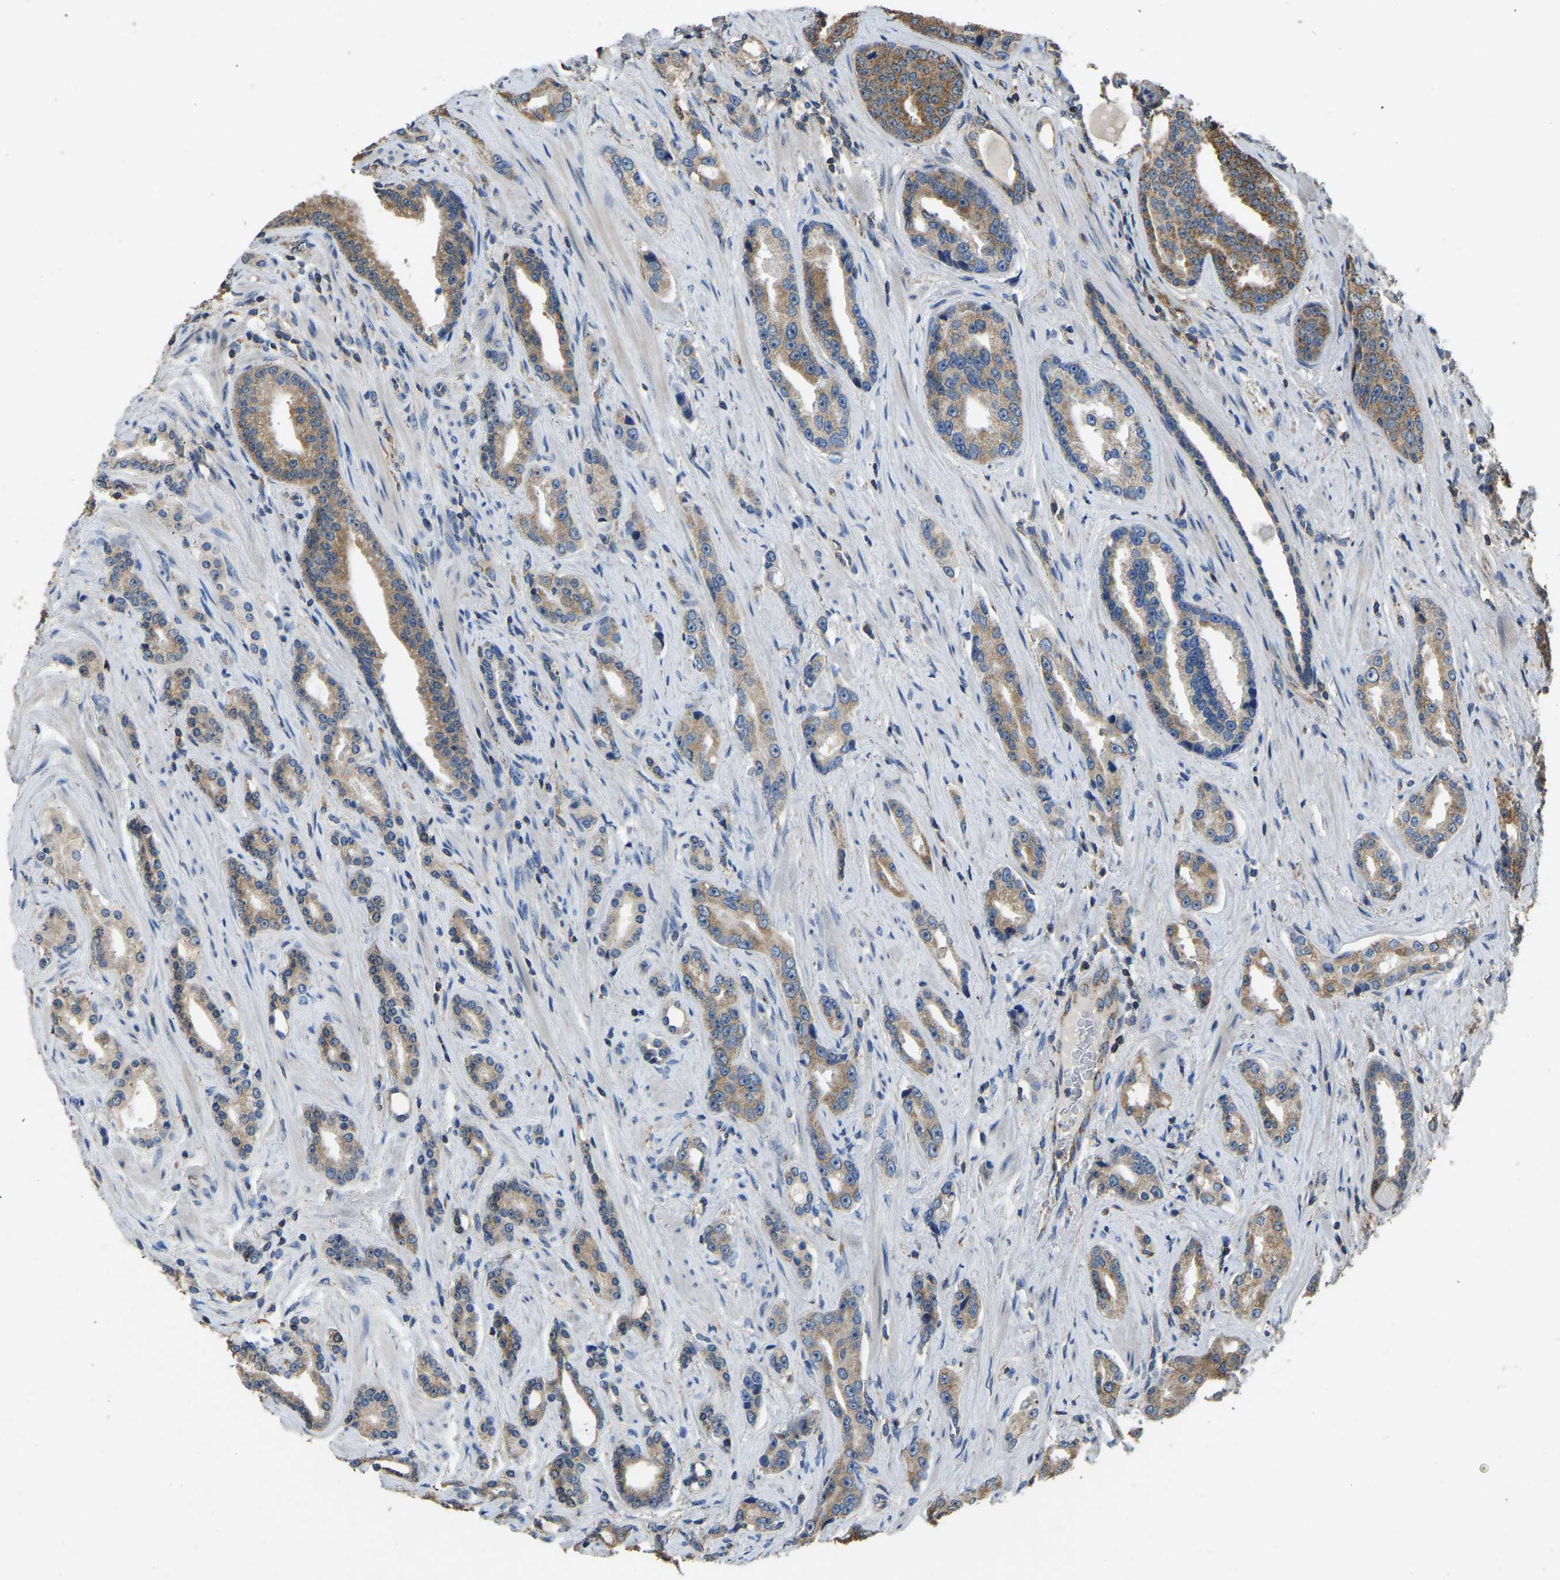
{"staining": {"intensity": "moderate", "quantity": ">75%", "location": "cytoplasmic/membranous"}, "tissue": "prostate cancer", "cell_type": "Tumor cells", "image_type": "cancer", "snomed": [{"axis": "morphology", "description": "Adenocarcinoma, High grade"}, {"axis": "topography", "description": "Prostate"}], "caption": "Protein expression analysis of adenocarcinoma (high-grade) (prostate) exhibits moderate cytoplasmic/membranous positivity in approximately >75% of tumor cells.", "gene": "TUFM", "patient": {"sex": "male", "age": 71}}